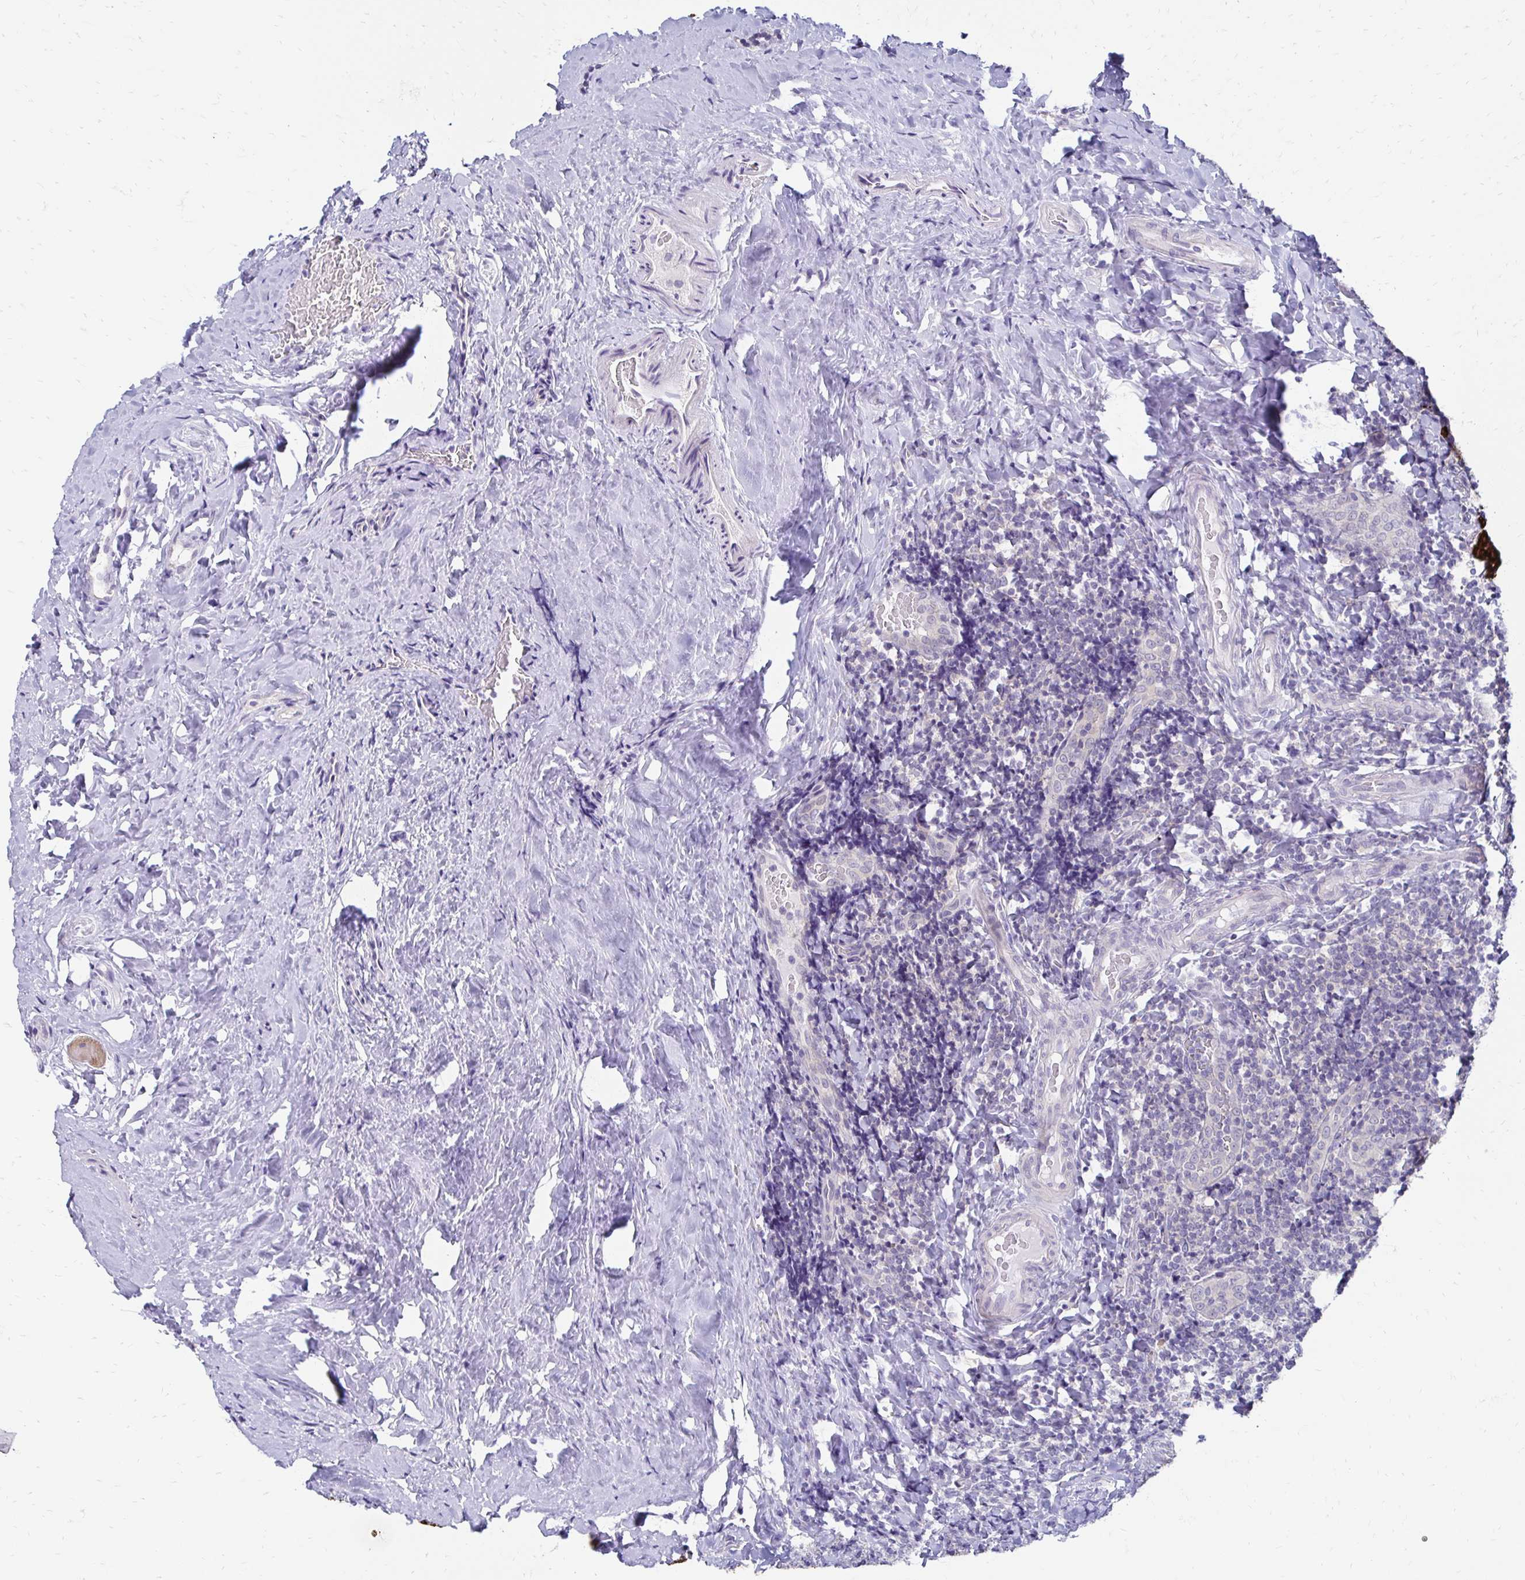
{"staining": {"intensity": "negative", "quantity": "none", "location": "none"}, "tissue": "tonsil", "cell_type": "Germinal center cells", "image_type": "normal", "snomed": [{"axis": "morphology", "description": "Normal tissue, NOS"}, {"axis": "topography", "description": "Tonsil"}], "caption": "Protein analysis of normal tonsil exhibits no significant positivity in germinal center cells. The staining is performed using DAB brown chromogen with nuclei counter-stained in using hematoxylin.", "gene": "C1QTNF2", "patient": {"sex": "male", "age": 17}}